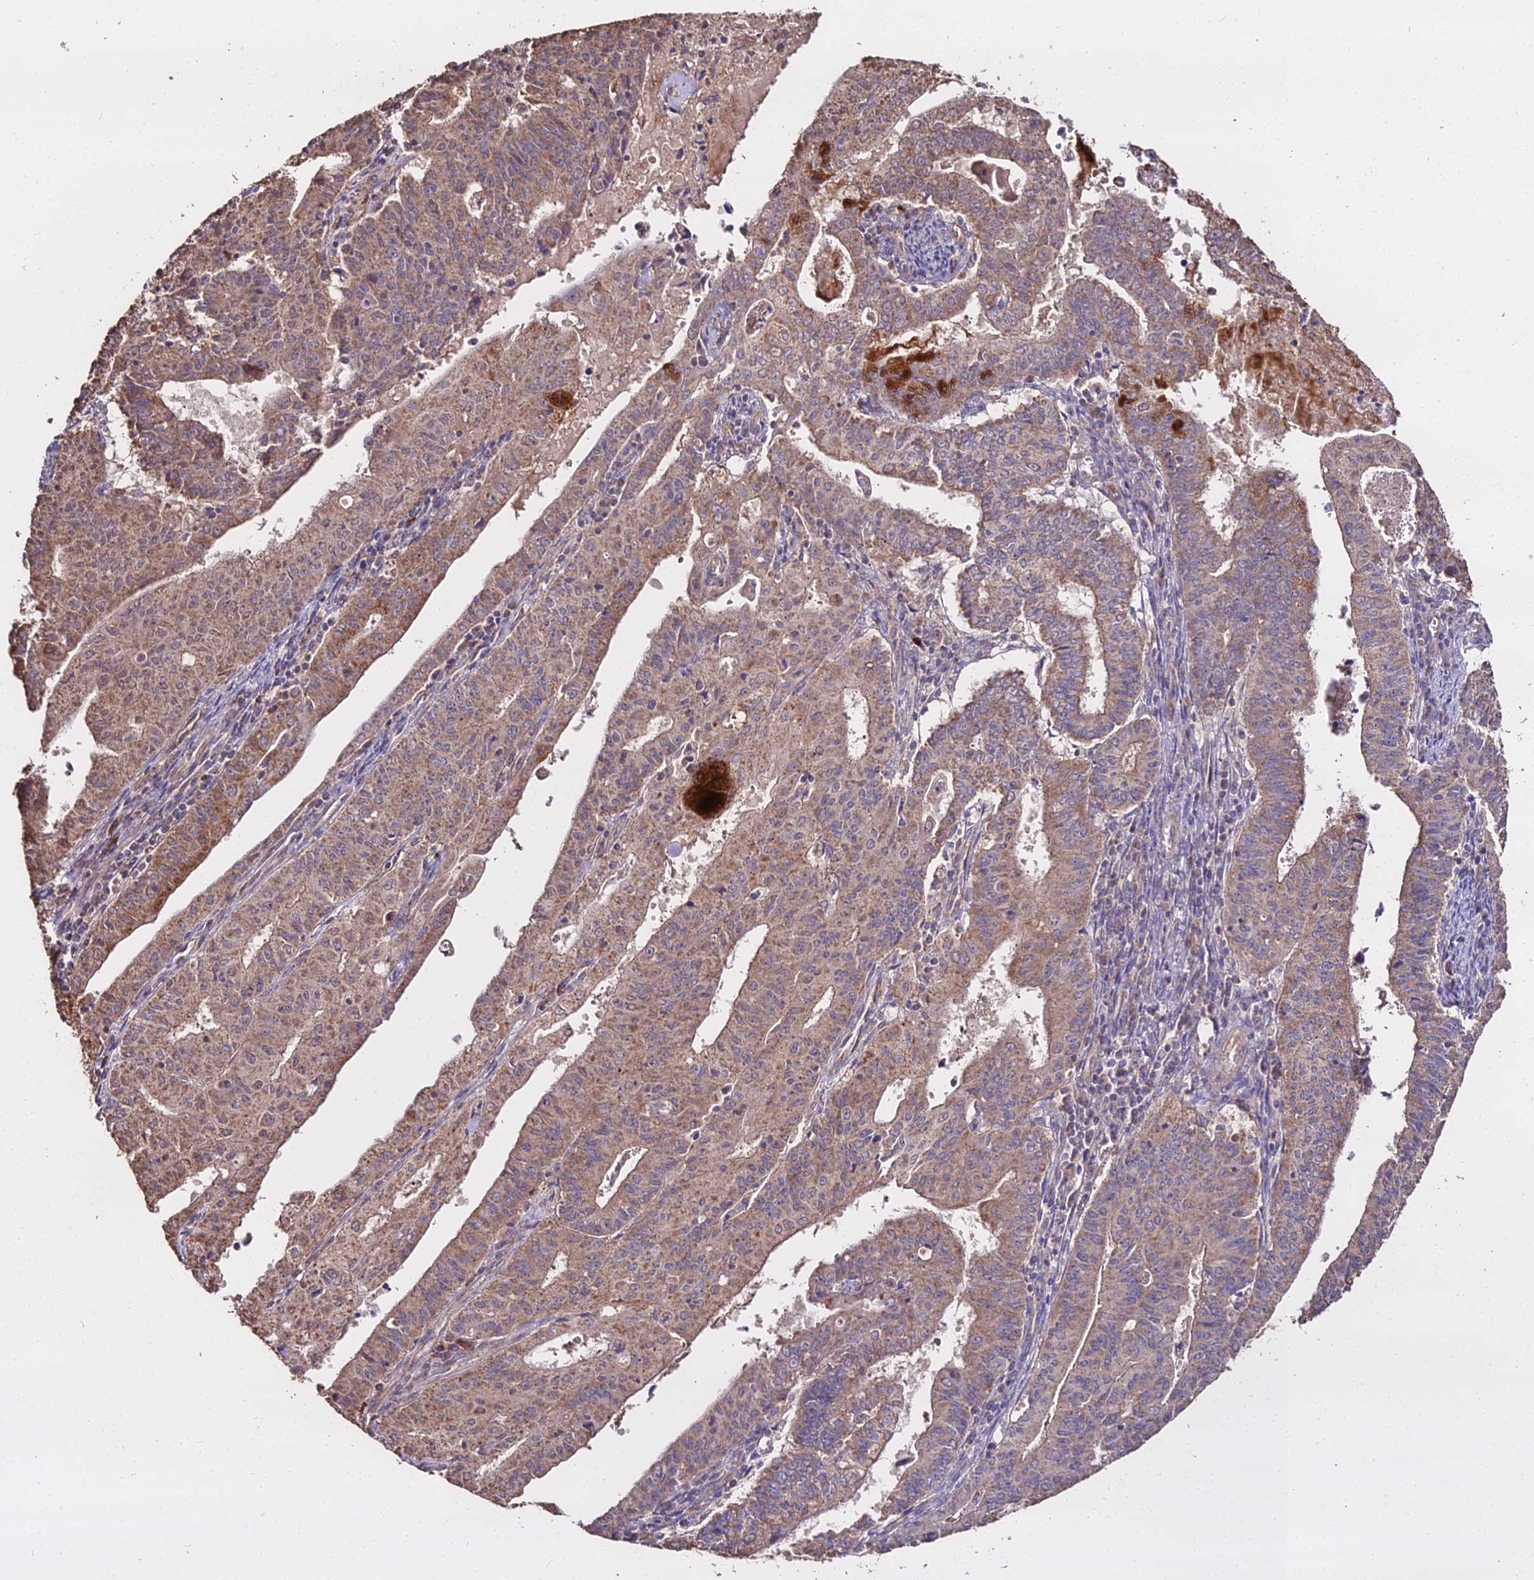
{"staining": {"intensity": "moderate", "quantity": "25%-75%", "location": "cytoplasmic/membranous"}, "tissue": "endometrial cancer", "cell_type": "Tumor cells", "image_type": "cancer", "snomed": [{"axis": "morphology", "description": "Adenocarcinoma, NOS"}, {"axis": "topography", "description": "Endometrium"}], "caption": "Protein analysis of endometrial cancer (adenocarcinoma) tissue shows moderate cytoplasmic/membranous positivity in about 25%-75% of tumor cells.", "gene": "METTL13", "patient": {"sex": "female", "age": 59}}